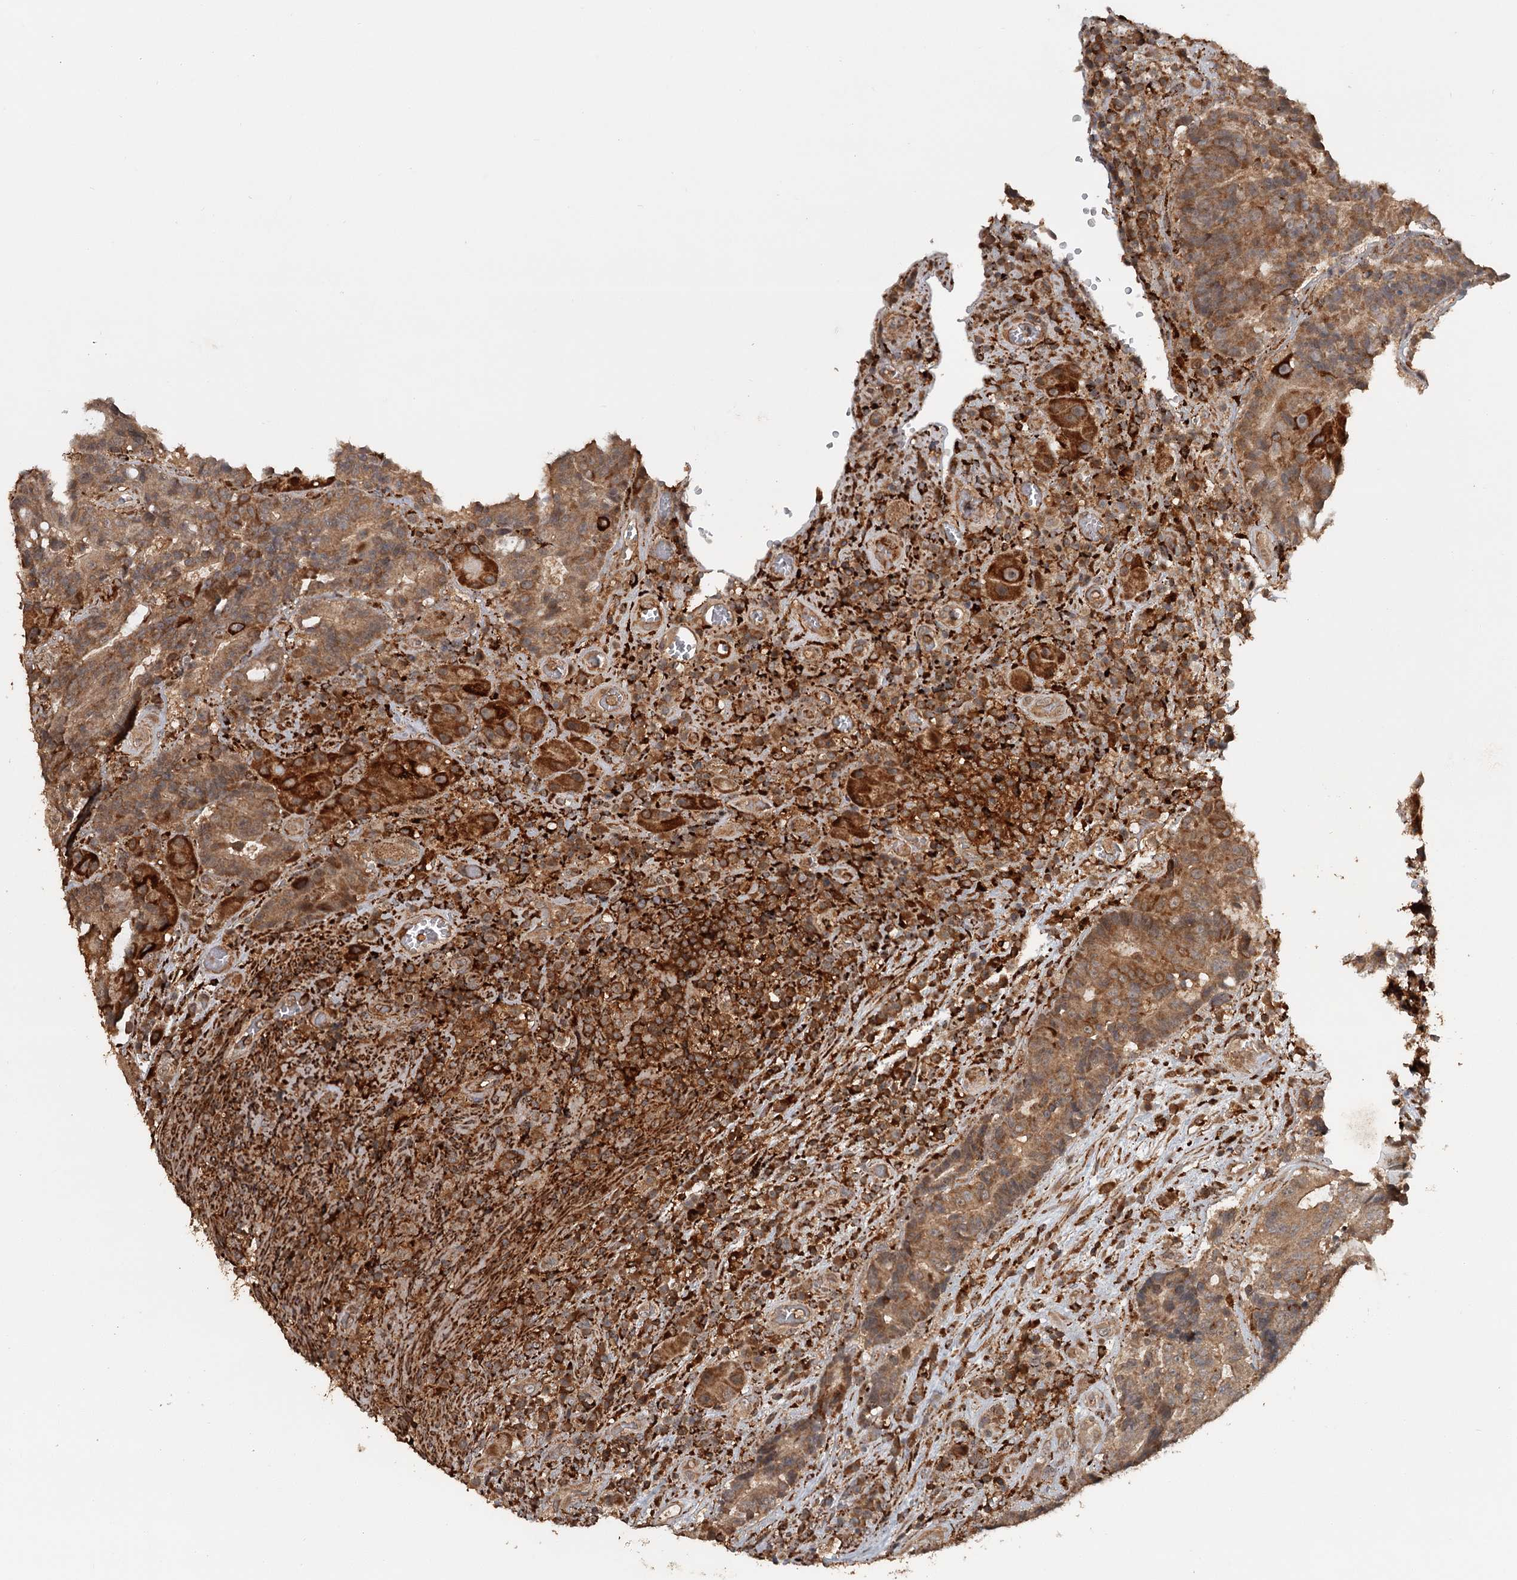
{"staining": {"intensity": "moderate", "quantity": ">75%", "location": "cytoplasmic/membranous,nuclear"}, "tissue": "colorectal cancer", "cell_type": "Tumor cells", "image_type": "cancer", "snomed": [{"axis": "morphology", "description": "Adenocarcinoma, NOS"}, {"axis": "topography", "description": "Rectum"}], "caption": "Immunohistochemistry (IHC) of colorectal adenocarcinoma exhibits medium levels of moderate cytoplasmic/membranous and nuclear staining in about >75% of tumor cells.", "gene": "FAXC", "patient": {"sex": "male", "age": 69}}